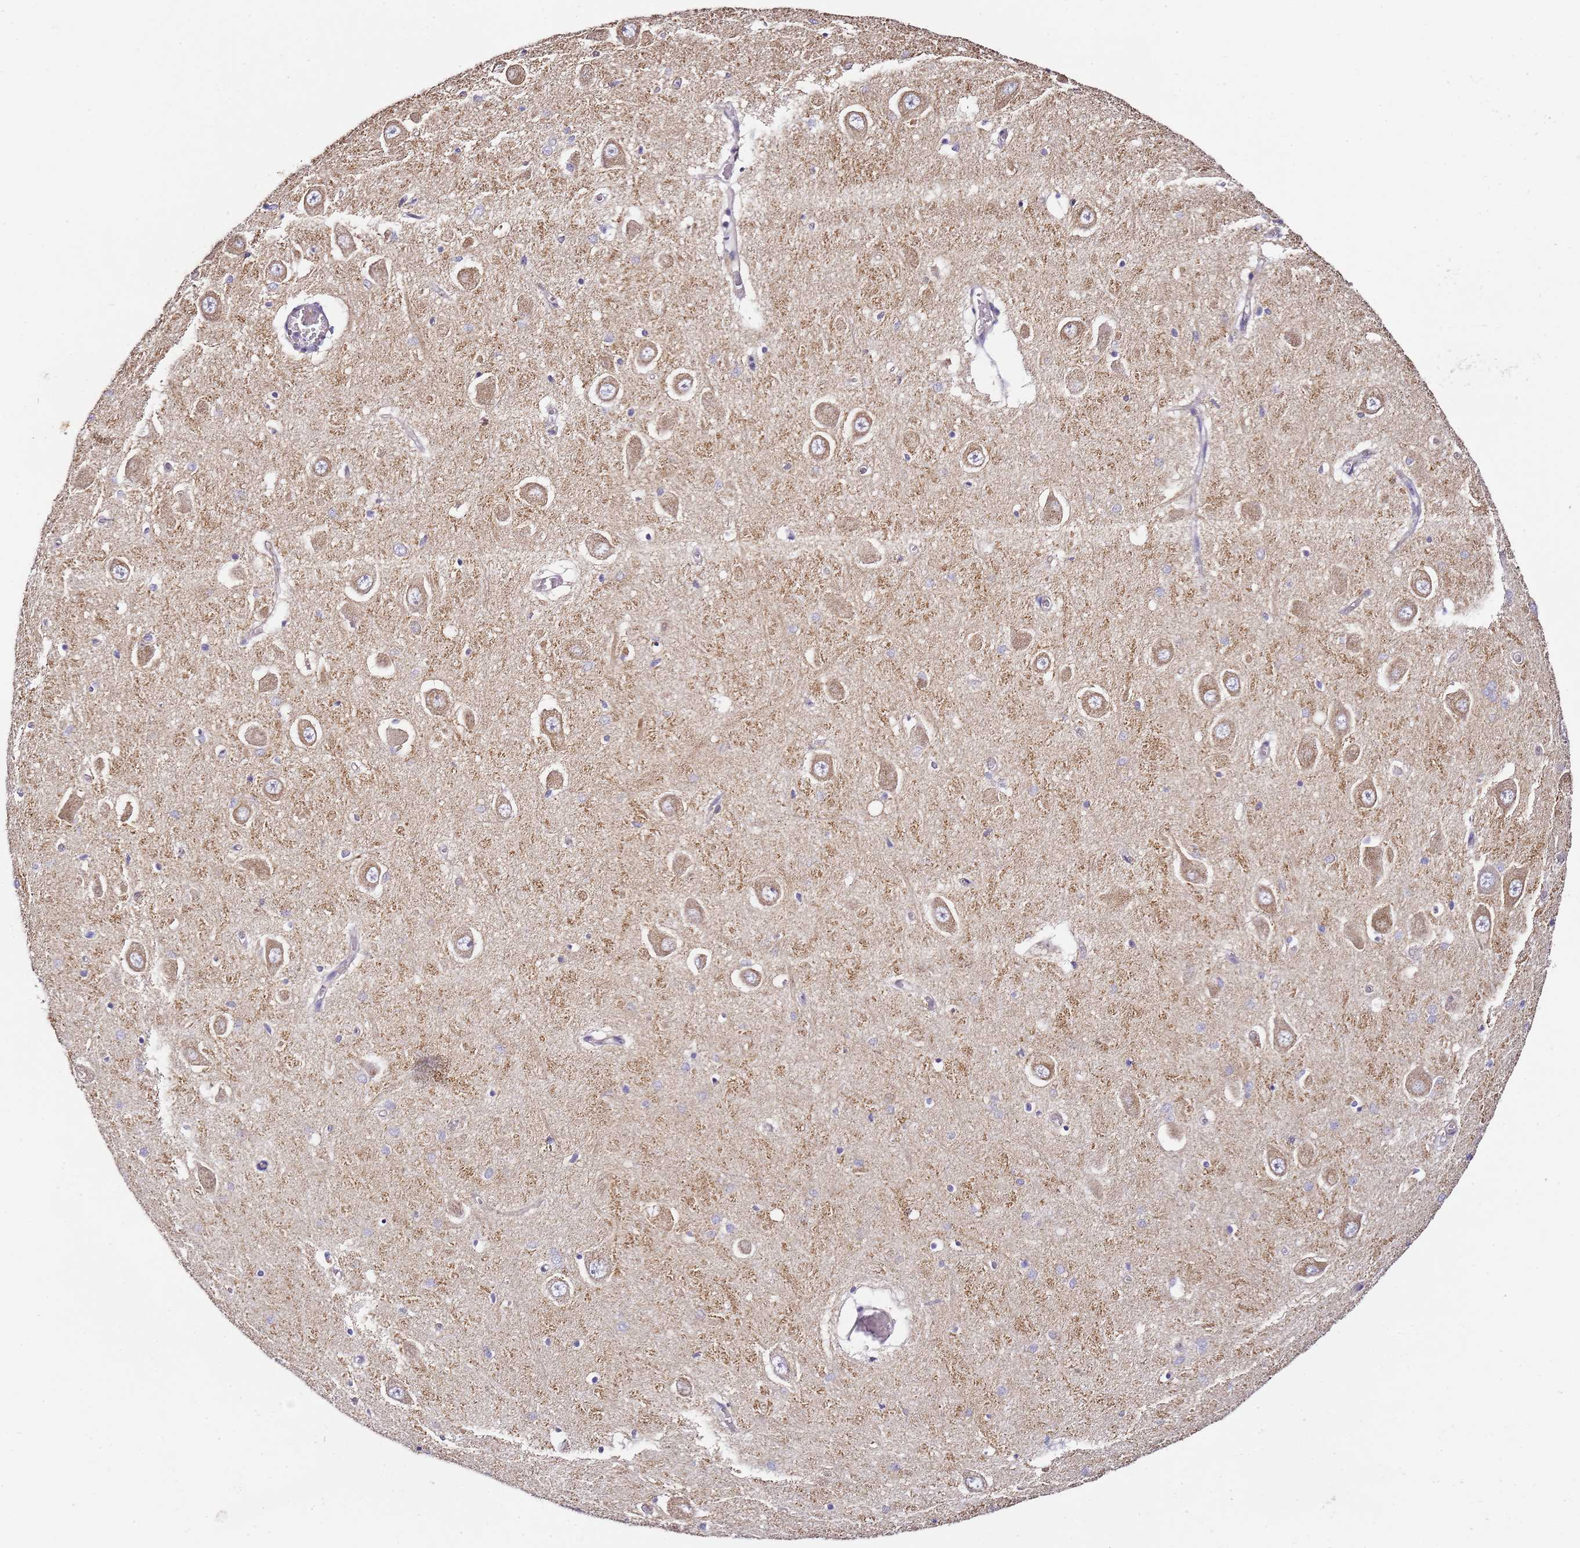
{"staining": {"intensity": "weak", "quantity": "<25%", "location": "cytoplasmic/membranous"}, "tissue": "hippocampus", "cell_type": "Glial cells", "image_type": "normal", "snomed": [{"axis": "morphology", "description": "Normal tissue, NOS"}, {"axis": "topography", "description": "Hippocampus"}], "caption": "Immunohistochemistry image of benign hippocampus: human hippocampus stained with DAB (3,3'-diaminobenzidine) displays no significant protein staining in glial cells.", "gene": "OR2B11", "patient": {"sex": "male", "age": 70}}